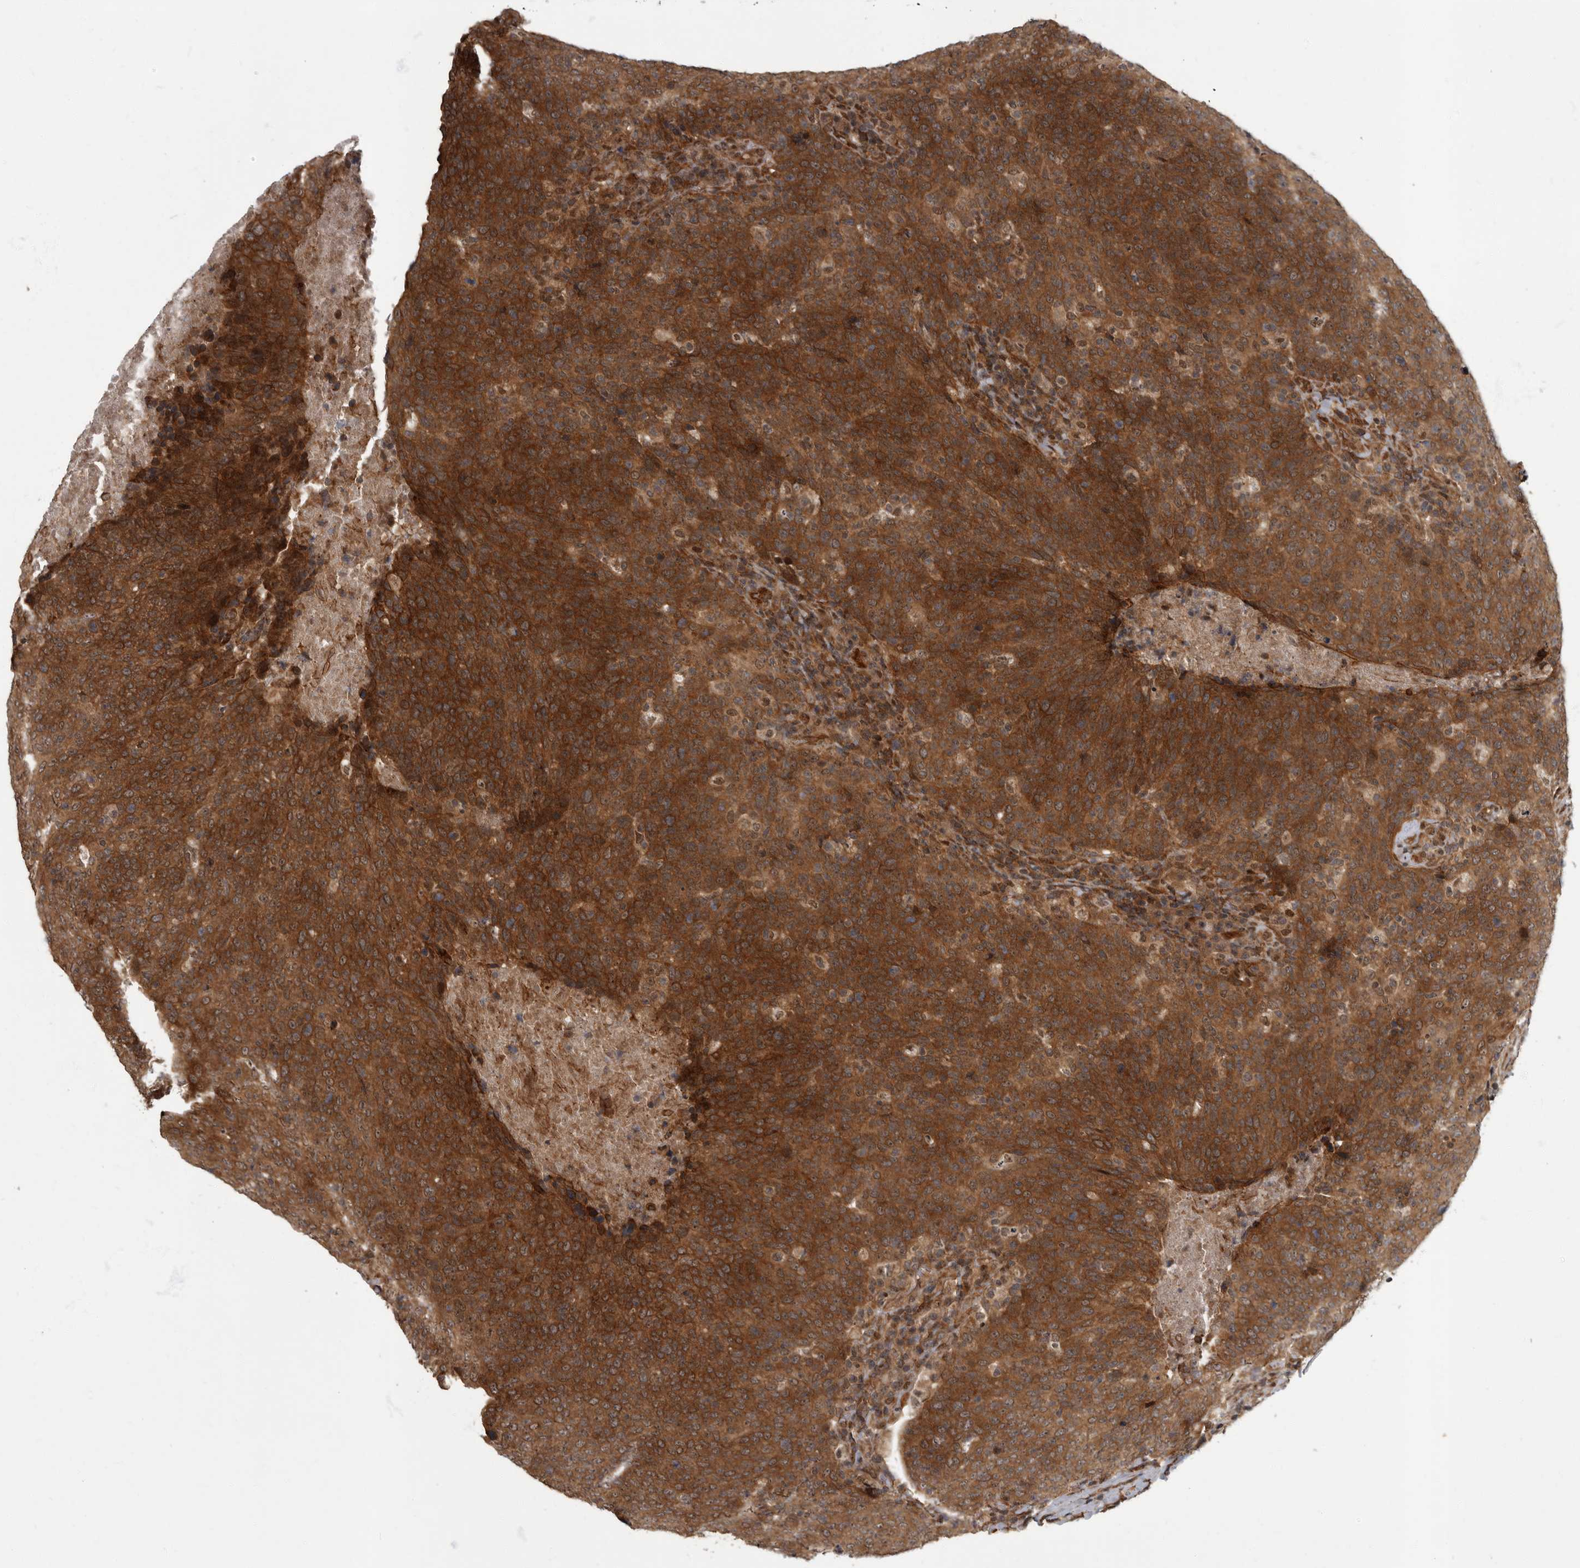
{"staining": {"intensity": "moderate", "quantity": ">75%", "location": "cytoplasmic/membranous"}, "tissue": "head and neck cancer", "cell_type": "Tumor cells", "image_type": "cancer", "snomed": [{"axis": "morphology", "description": "Squamous cell carcinoma, NOS"}, {"axis": "morphology", "description": "Squamous cell carcinoma, metastatic, NOS"}, {"axis": "topography", "description": "Lymph node"}, {"axis": "topography", "description": "Head-Neck"}], "caption": "DAB immunohistochemical staining of head and neck squamous cell carcinoma displays moderate cytoplasmic/membranous protein staining in approximately >75% of tumor cells.", "gene": "VPS50", "patient": {"sex": "male", "age": 62}}